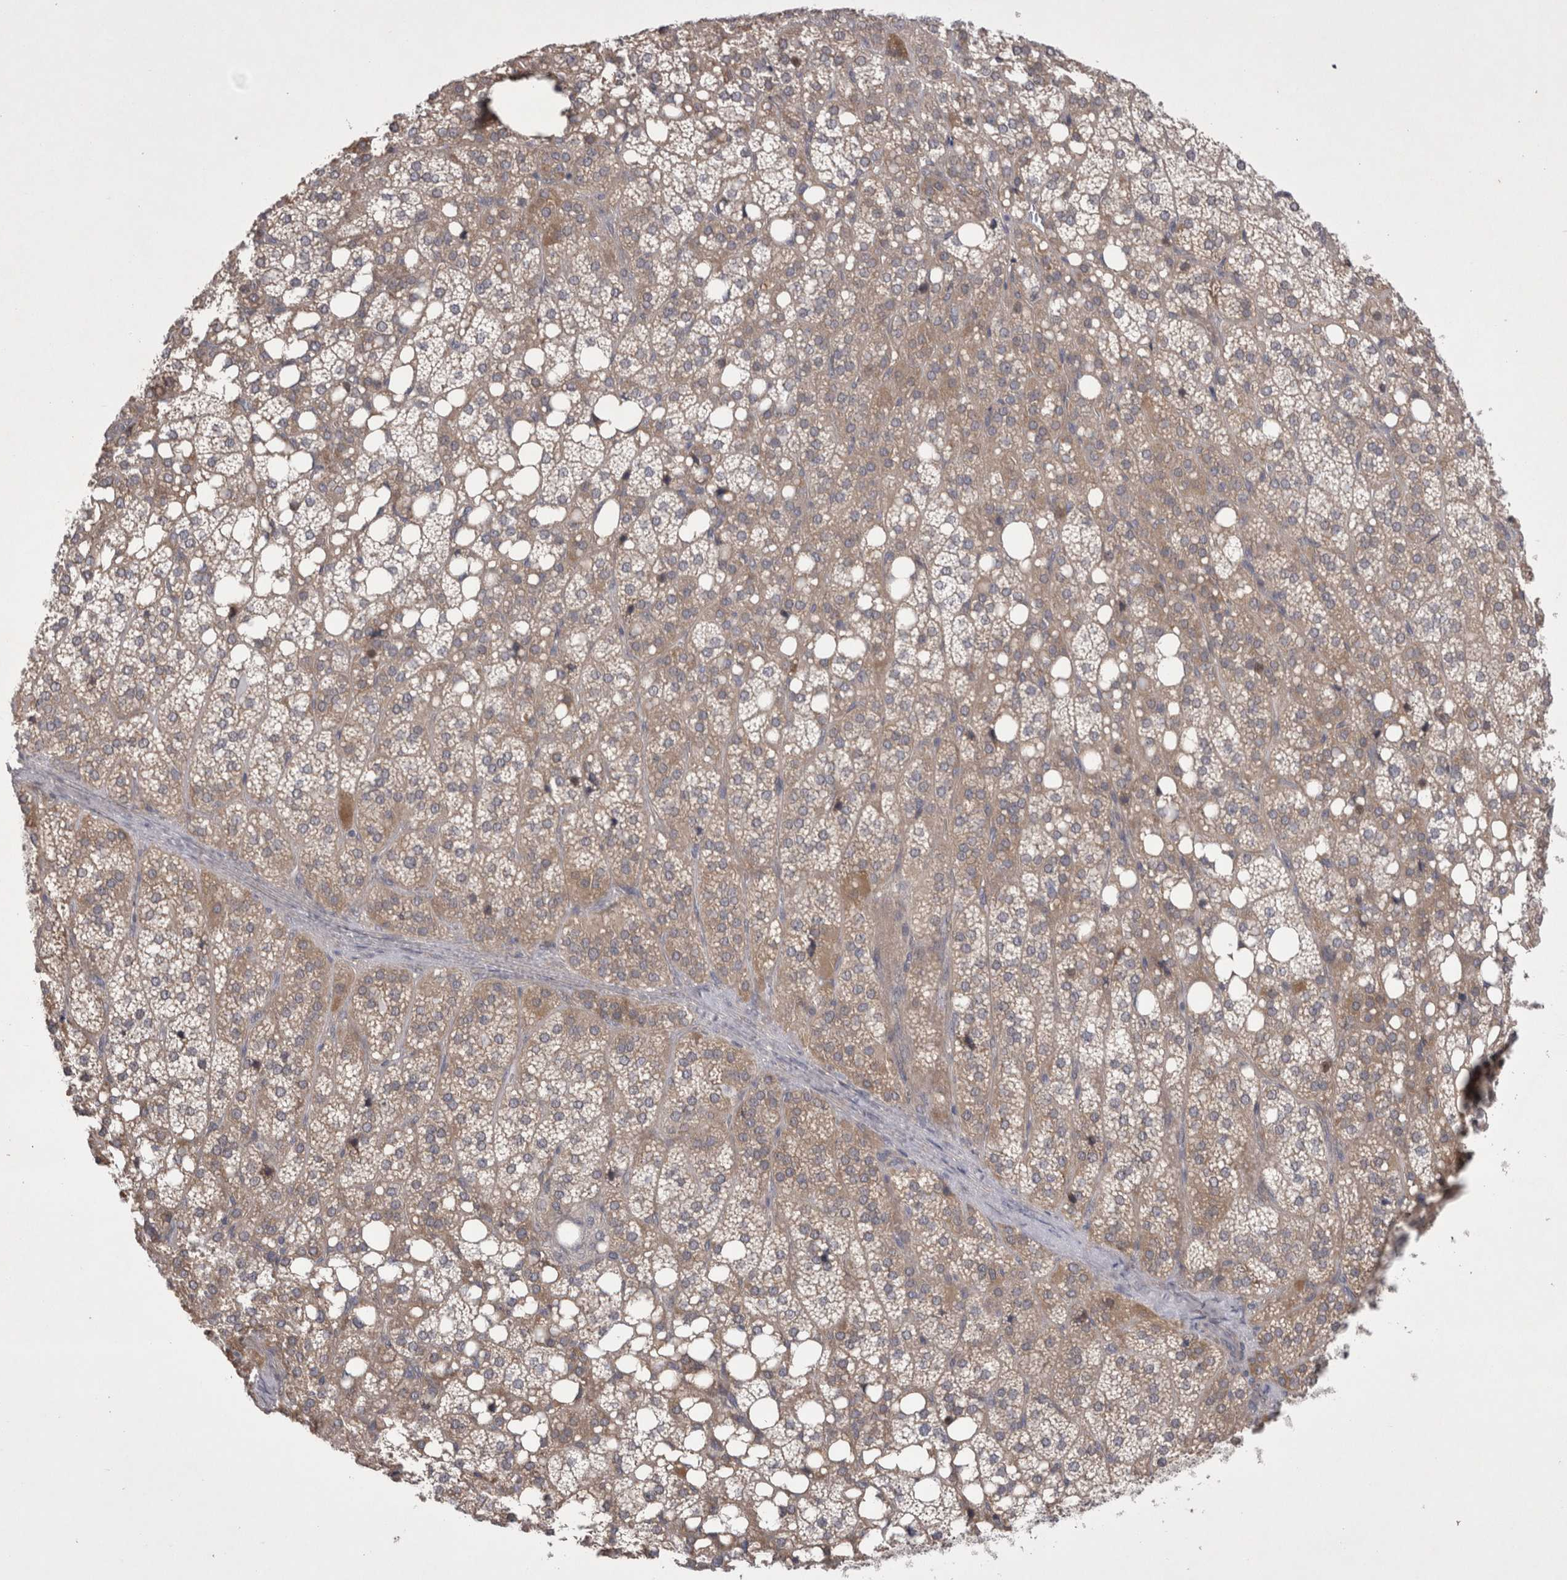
{"staining": {"intensity": "moderate", "quantity": "25%-75%", "location": "cytoplasmic/membranous"}, "tissue": "adrenal gland", "cell_type": "Glandular cells", "image_type": "normal", "snomed": [{"axis": "morphology", "description": "Normal tissue, NOS"}, {"axis": "topography", "description": "Adrenal gland"}], "caption": "Adrenal gland stained with a brown dye displays moderate cytoplasmic/membranous positive expression in approximately 25%-75% of glandular cells.", "gene": "NENF", "patient": {"sex": "female", "age": 59}}